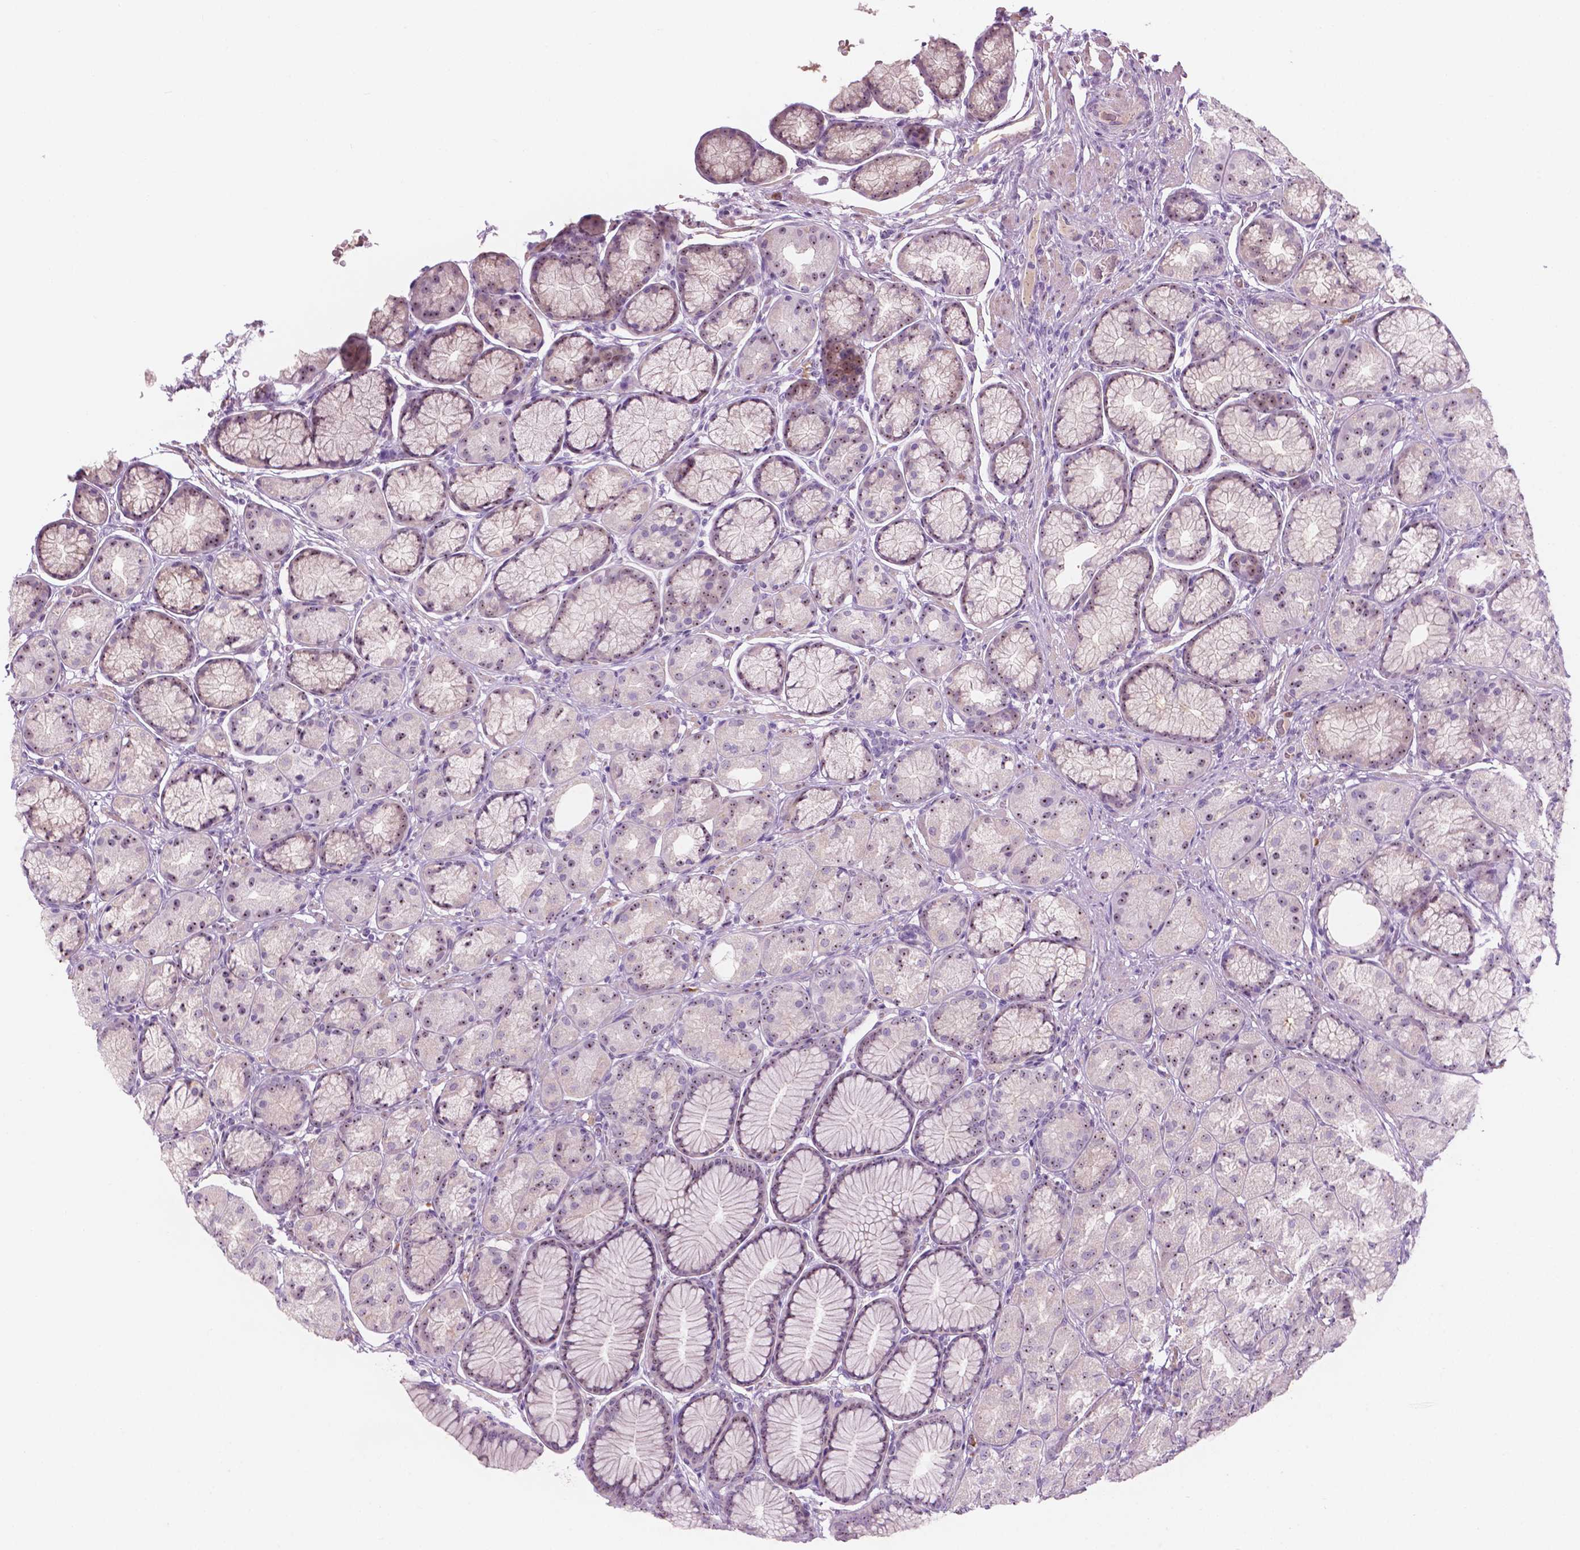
{"staining": {"intensity": "weak", "quantity": "25%-75%", "location": "nuclear"}, "tissue": "stomach", "cell_type": "Glandular cells", "image_type": "normal", "snomed": [{"axis": "morphology", "description": "Normal tissue, NOS"}, {"axis": "morphology", "description": "Adenocarcinoma, NOS"}, {"axis": "morphology", "description": "Adenocarcinoma, High grade"}, {"axis": "topography", "description": "Stomach, upper"}, {"axis": "topography", "description": "Stomach"}], "caption": "High-magnification brightfield microscopy of normal stomach stained with DAB (3,3'-diaminobenzidine) (brown) and counterstained with hematoxylin (blue). glandular cells exhibit weak nuclear expression is appreciated in about25%-75% of cells. Ihc stains the protein in brown and the nuclei are stained blue.", "gene": "ZNF853", "patient": {"sex": "female", "age": 65}}